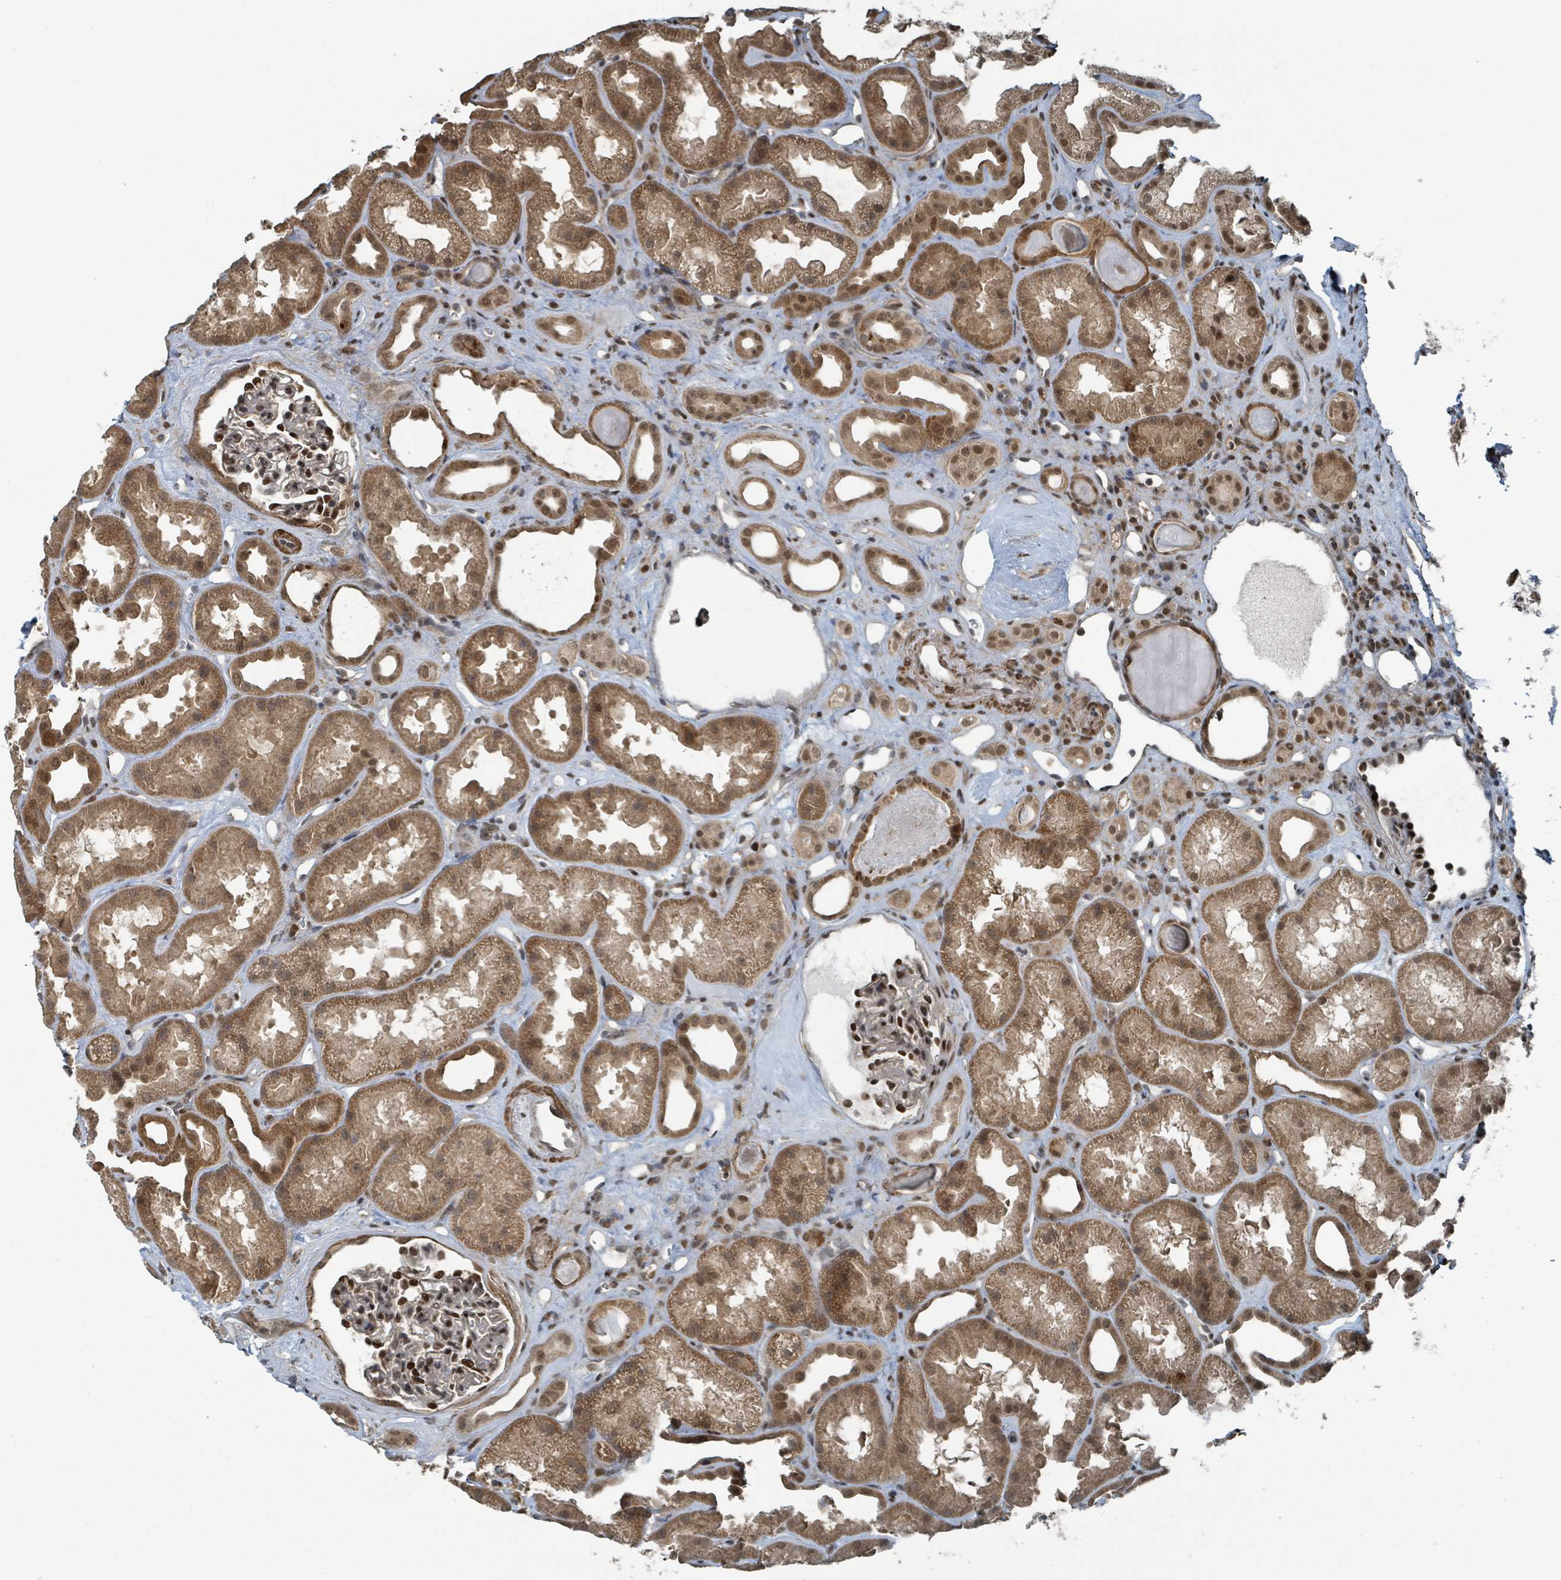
{"staining": {"intensity": "strong", "quantity": "25%-75%", "location": "nuclear"}, "tissue": "kidney", "cell_type": "Cells in glomeruli", "image_type": "normal", "snomed": [{"axis": "morphology", "description": "Normal tissue, NOS"}, {"axis": "topography", "description": "Kidney"}], "caption": "Protein analysis of normal kidney reveals strong nuclear expression in approximately 25%-75% of cells in glomeruli. Ihc stains the protein of interest in brown and the nuclei are stained blue.", "gene": "PHIP", "patient": {"sex": "male", "age": 61}}